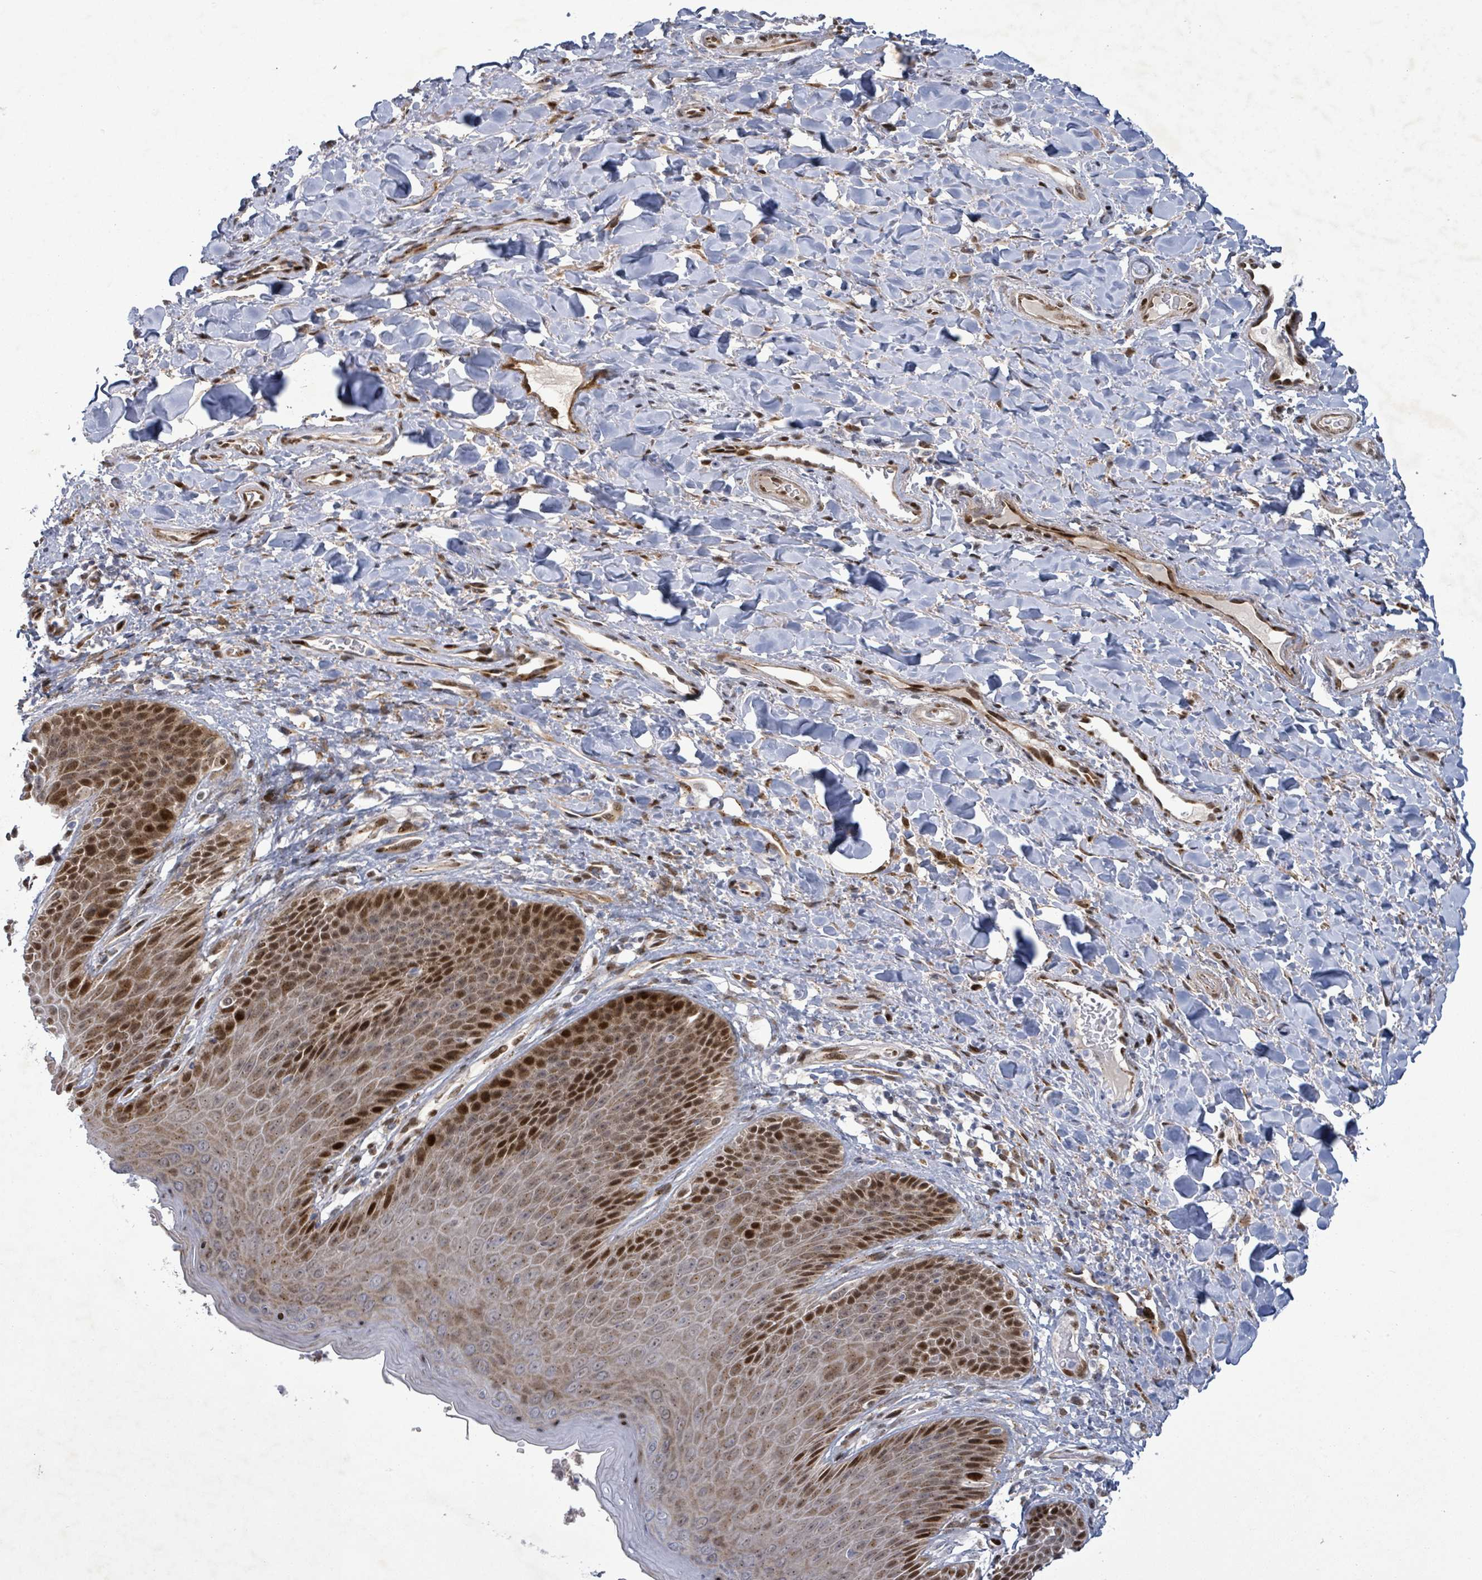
{"staining": {"intensity": "moderate", "quantity": "25%-75%", "location": "cytoplasmic/membranous,nuclear"}, "tissue": "skin", "cell_type": "Epidermal cells", "image_type": "normal", "snomed": [{"axis": "morphology", "description": "Normal tissue, NOS"}, {"axis": "topography", "description": "Anal"}], "caption": "Protein expression analysis of unremarkable human skin reveals moderate cytoplasmic/membranous,nuclear expression in approximately 25%-75% of epidermal cells. The staining is performed using DAB brown chromogen to label protein expression. The nuclei are counter-stained blue using hematoxylin.", "gene": "TUSC1", "patient": {"sex": "female", "age": 89}}